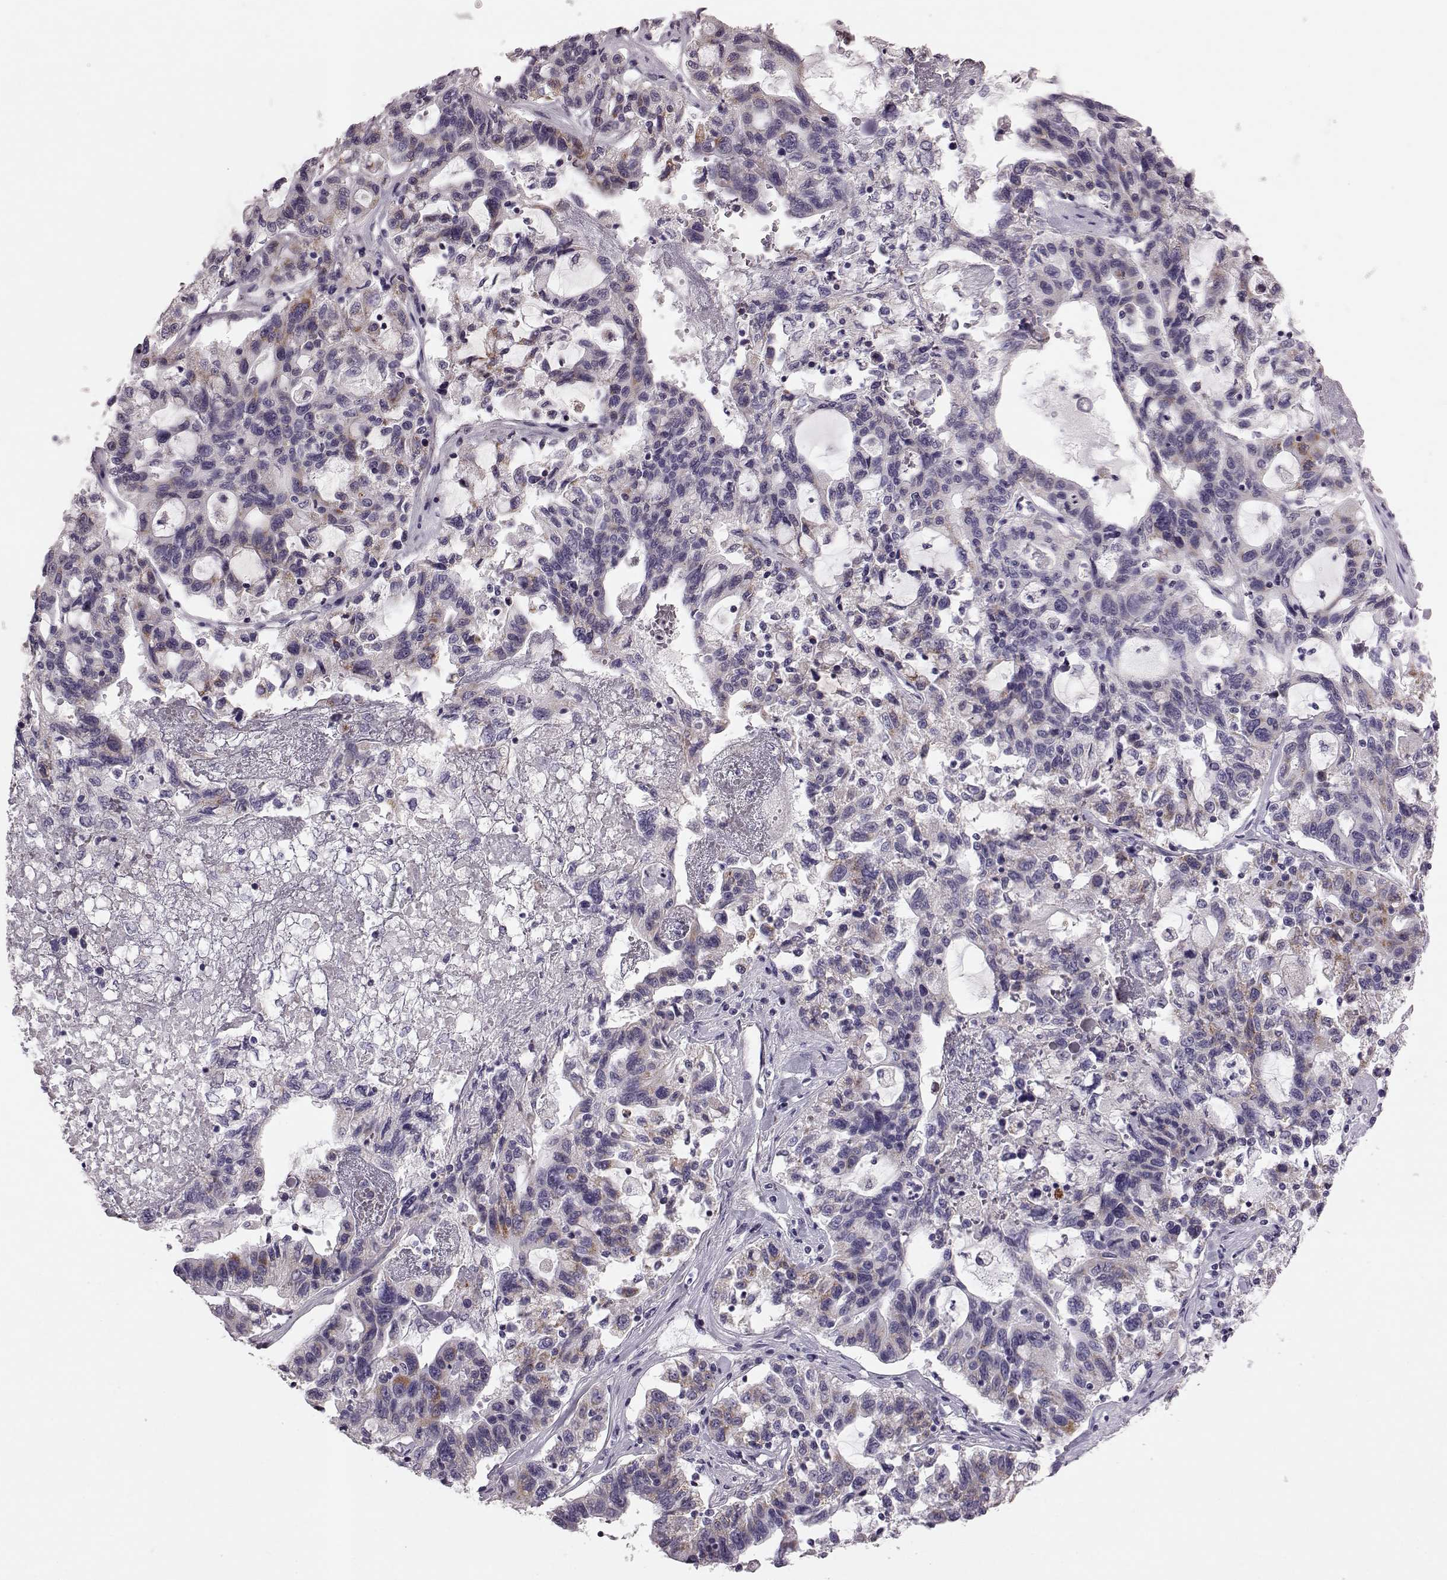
{"staining": {"intensity": "moderate", "quantity": "25%-75%", "location": "cytoplasmic/membranous"}, "tissue": "liver cancer", "cell_type": "Tumor cells", "image_type": "cancer", "snomed": [{"axis": "morphology", "description": "Adenocarcinoma, NOS"}, {"axis": "morphology", "description": "Cholangiocarcinoma"}, {"axis": "topography", "description": "Liver"}], "caption": "Liver cancer stained with a brown dye demonstrates moderate cytoplasmic/membranous positive expression in approximately 25%-75% of tumor cells.", "gene": "RIMS2", "patient": {"sex": "male", "age": 64}}